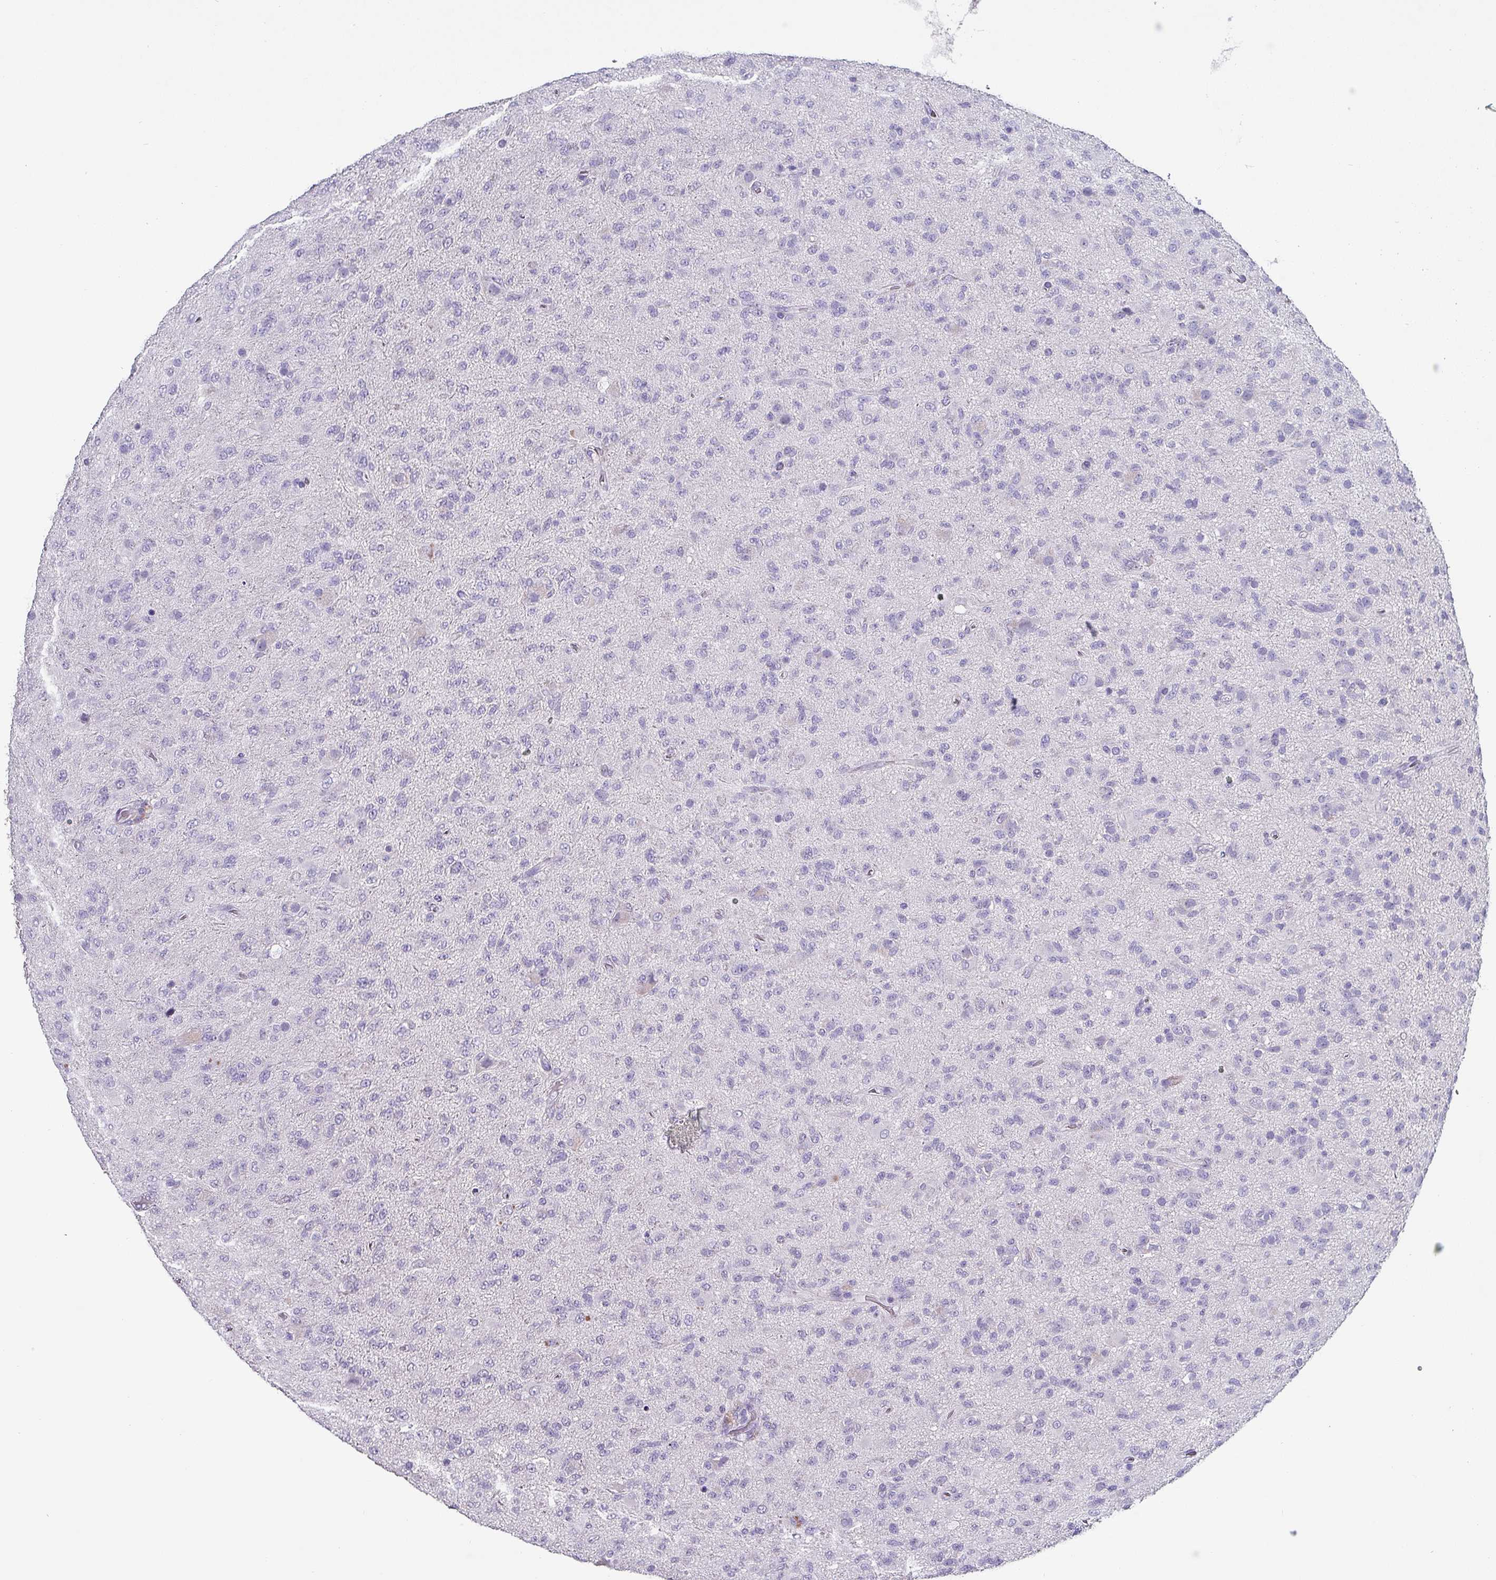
{"staining": {"intensity": "negative", "quantity": "none", "location": "none"}, "tissue": "glioma", "cell_type": "Tumor cells", "image_type": "cancer", "snomed": [{"axis": "morphology", "description": "Glioma, malignant, Low grade"}, {"axis": "topography", "description": "Brain"}], "caption": "DAB immunohistochemical staining of human glioma reveals no significant staining in tumor cells.", "gene": "INS-IGF2", "patient": {"sex": "male", "age": 65}}